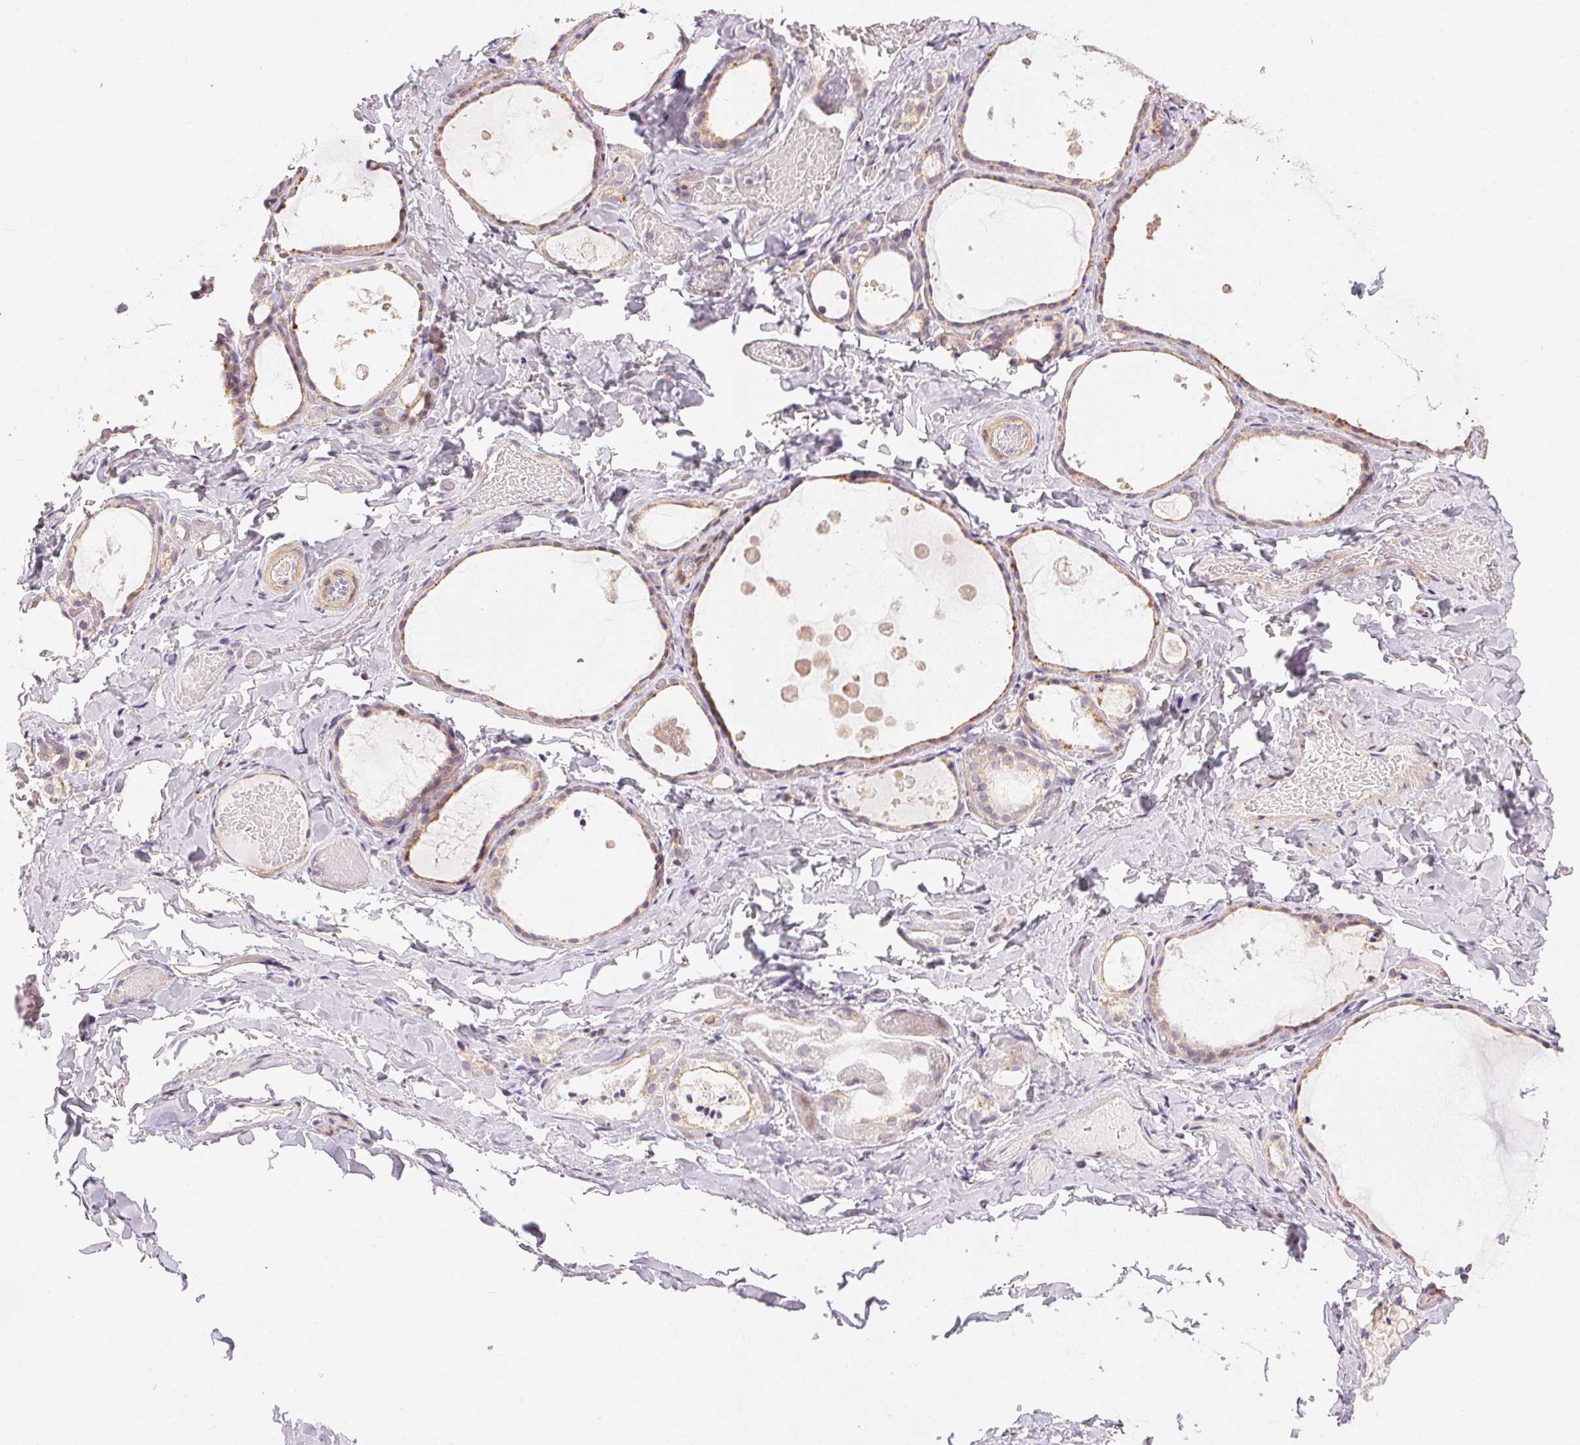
{"staining": {"intensity": "weak", "quantity": "25%-75%", "location": "cytoplasmic/membranous"}, "tissue": "thyroid gland", "cell_type": "Glandular cells", "image_type": "normal", "snomed": [{"axis": "morphology", "description": "Normal tissue, NOS"}, {"axis": "topography", "description": "Thyroid gland"}], "caption": "Brown immunohistochemical staining in unremarkable thyroid gland exhibits weak cytoplasmic/membranous staining in about 25%-75% of glandular cells. (Brightfield microscopy of DAB IHC at high magnification).", "gene": "RPGRIP1", "patient": {"sex": "female", "age": 56}}